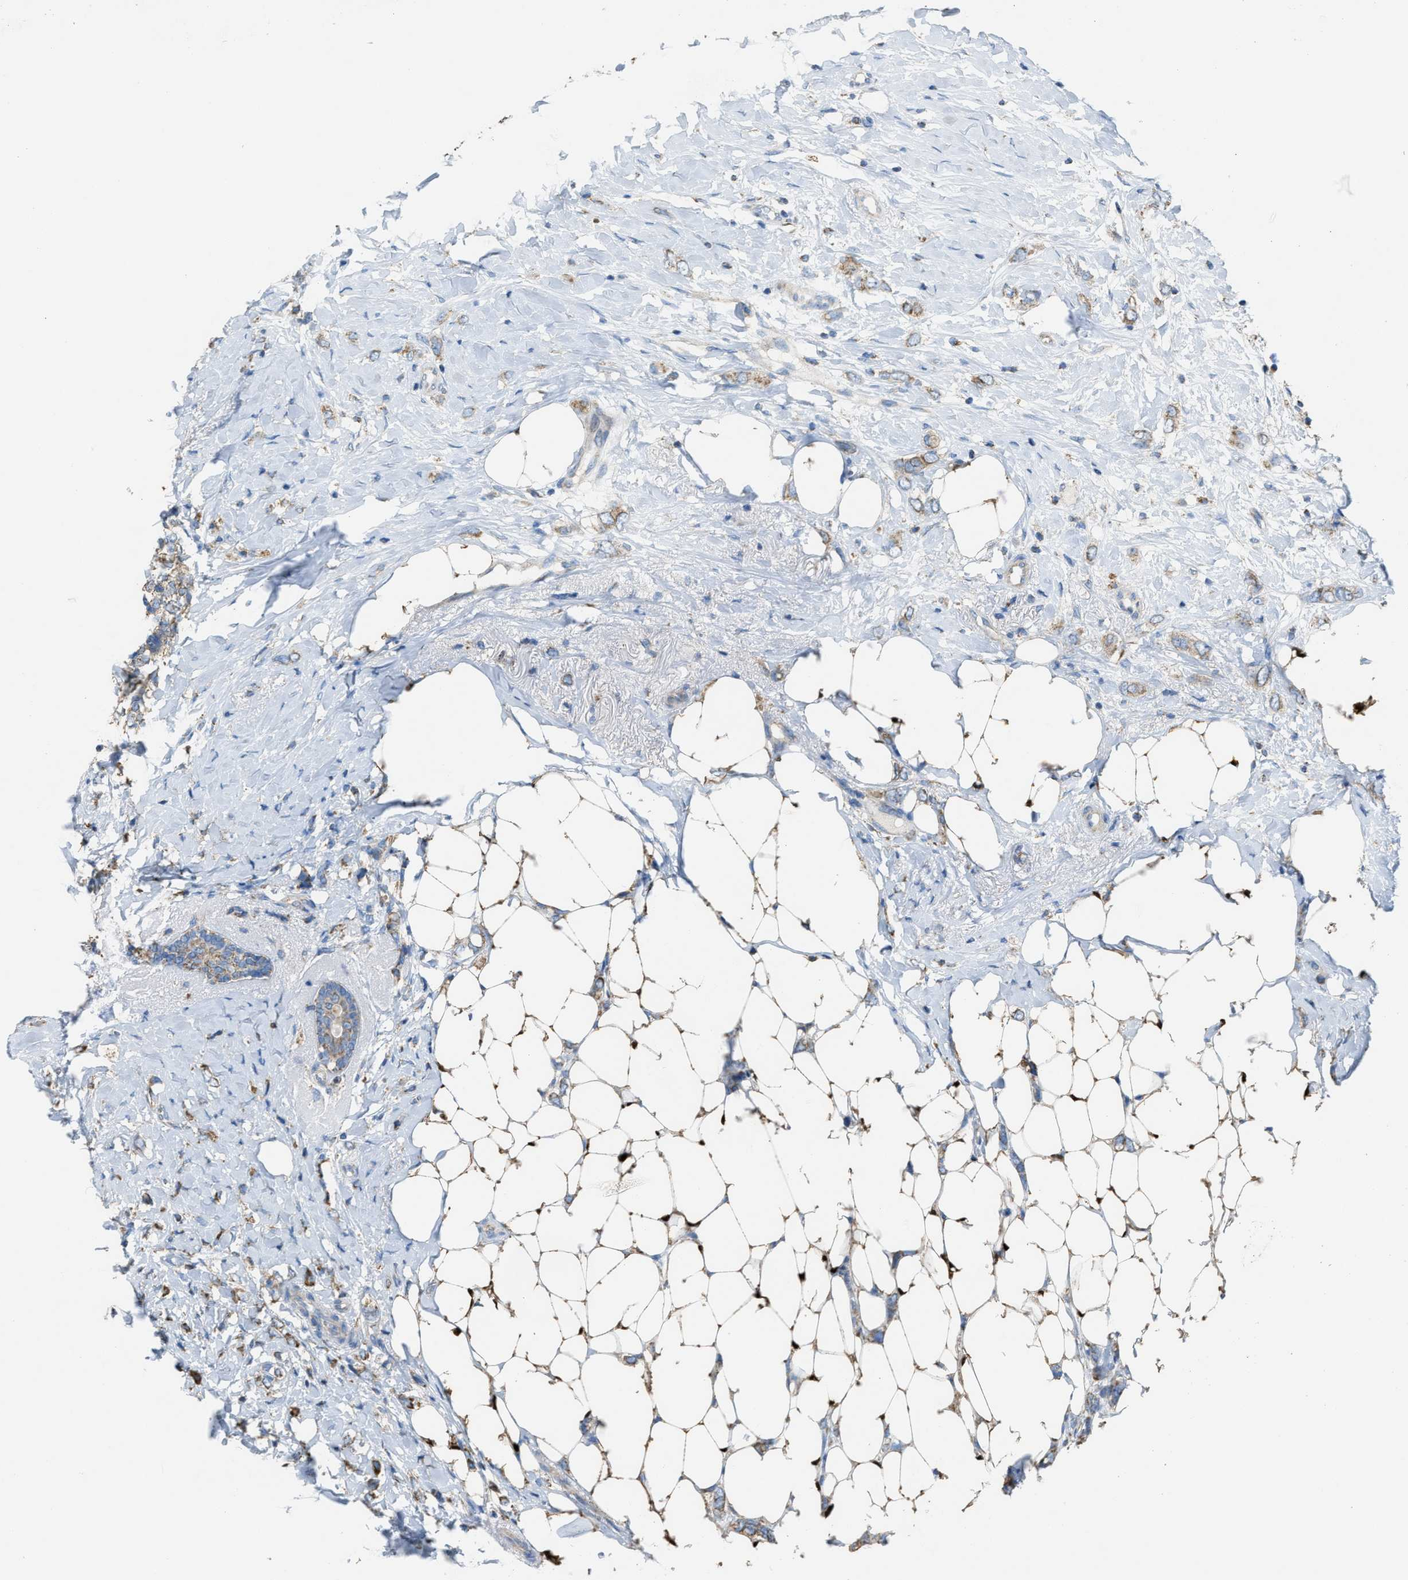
{"staining": {"intensity": "moderate", "quantity": ">75%", "location": "cytoplasmic/membranous"}, "tissue": "breast cancer", "cell_type": "Tumor cells", "image_type": "cancer", "snomed": [{"axis": "morphology", "description": "Normal tissue, NOS"}, {"axis": "morphology", "description": "Lobular carcinoma"}, {"axis": "topography", "description": "Breast"}], "caption": "This is an image of immunohistochemistry staining of breast cancer, which shows moderate positivity in the cytoplasmic/membranous of tumor cells.", "gene": "SLC25A11", "patient": {"sex": "female", "age": 47}}